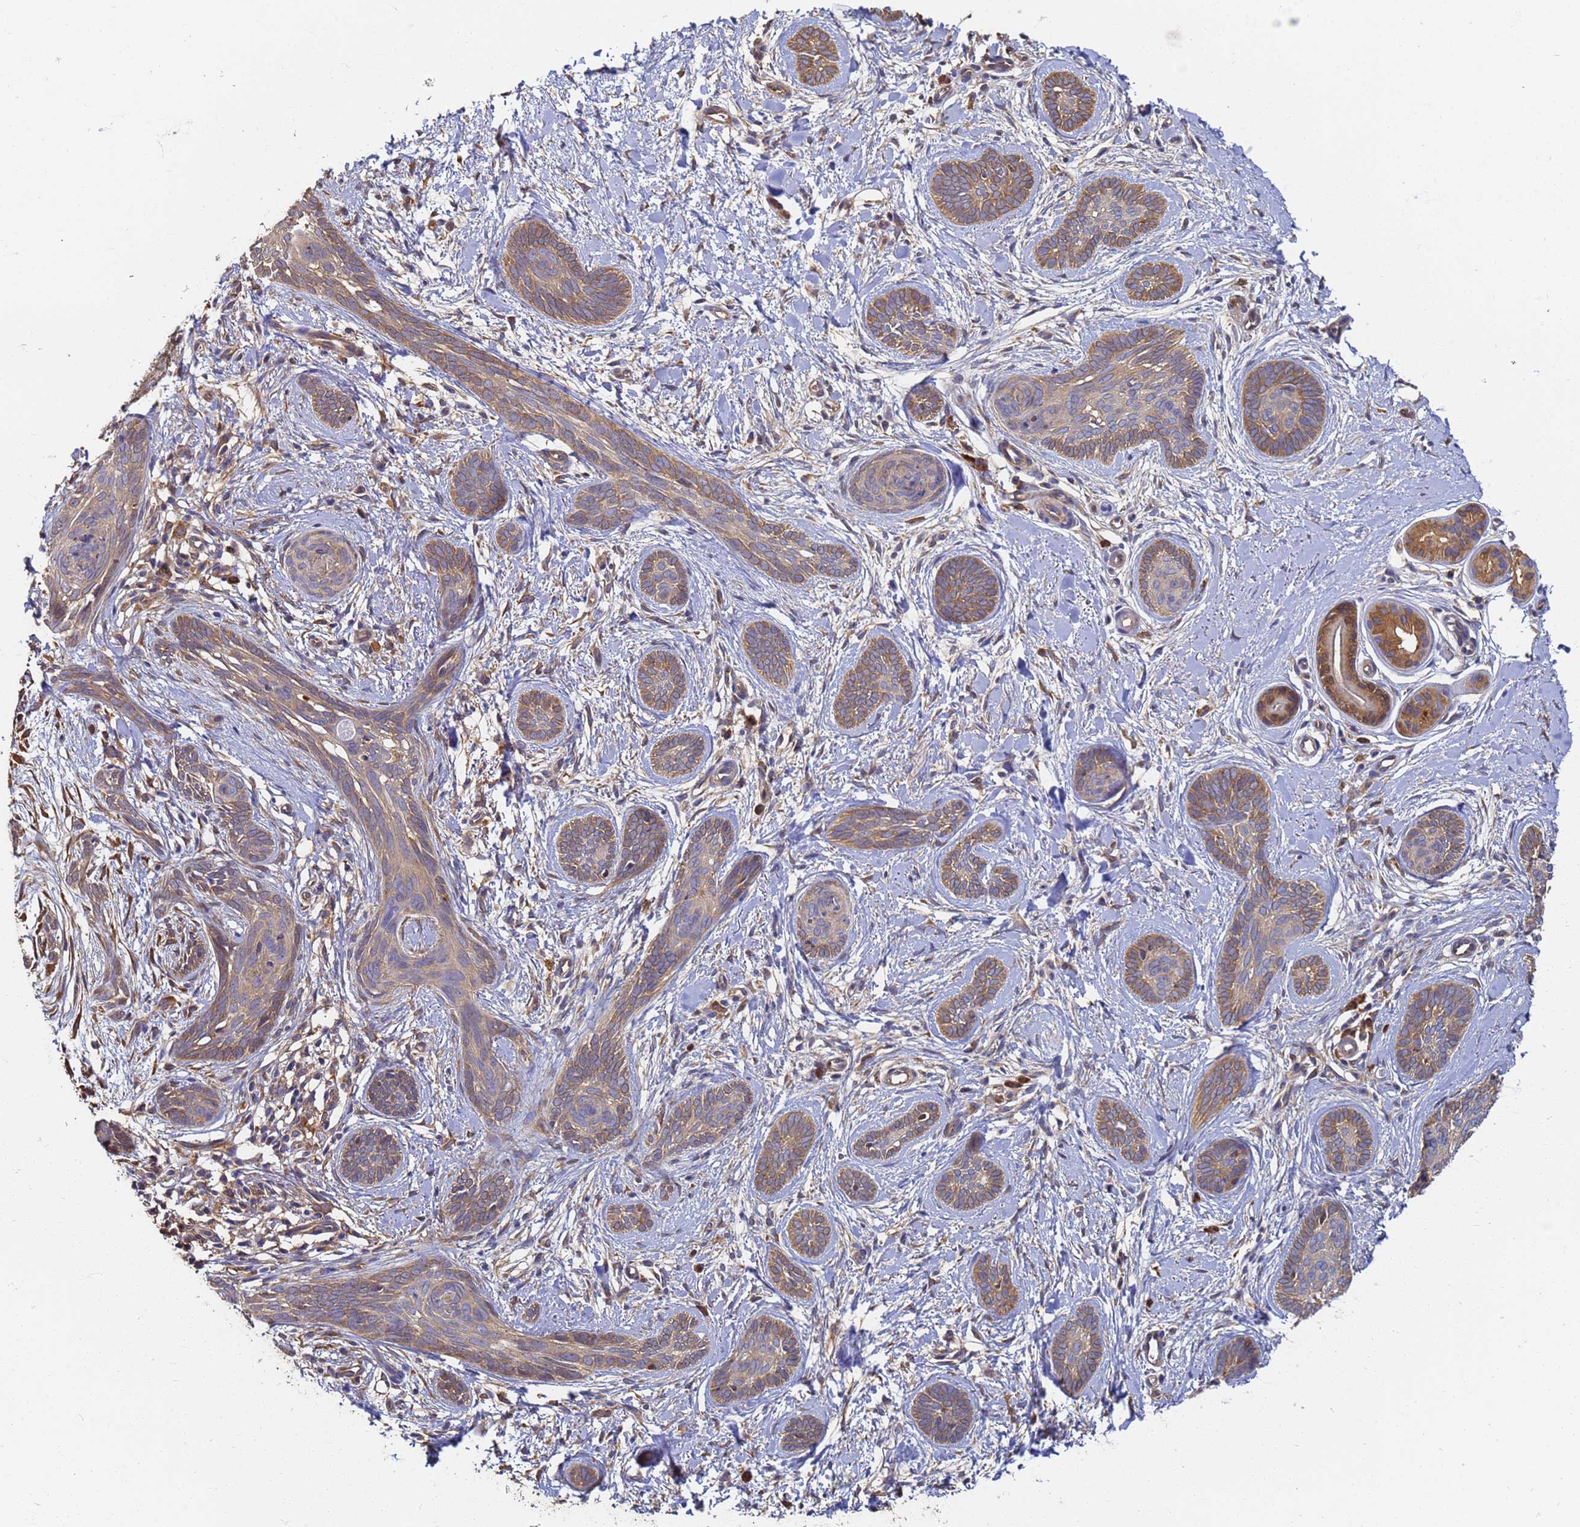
{"staining": {"intensity": "moderate", "quantity": ">75%", "location": "cytoplasmic/membranous"}, "tissue": "skin cancer", "cell_type": "Tumor cells", "image_type": "cancer", "snomed": [{"axis": "morphology", "description": "Basal cell carcinoma"}, {"axis": "topography", "description": "Skin"}], "caption": "Skin basal cell carcinoma was stained to show a protein in brown. There is medium levels of moderate cytoplasmic/membranous staining in approximately >75% of tumor cells. (DAB (3,3'-diaminobenzidine) IHC, brown staining for protein, blue staining for nuclei).", "gene": "NME1-NME2", "patient": {"sex": "female", "age": 81}}